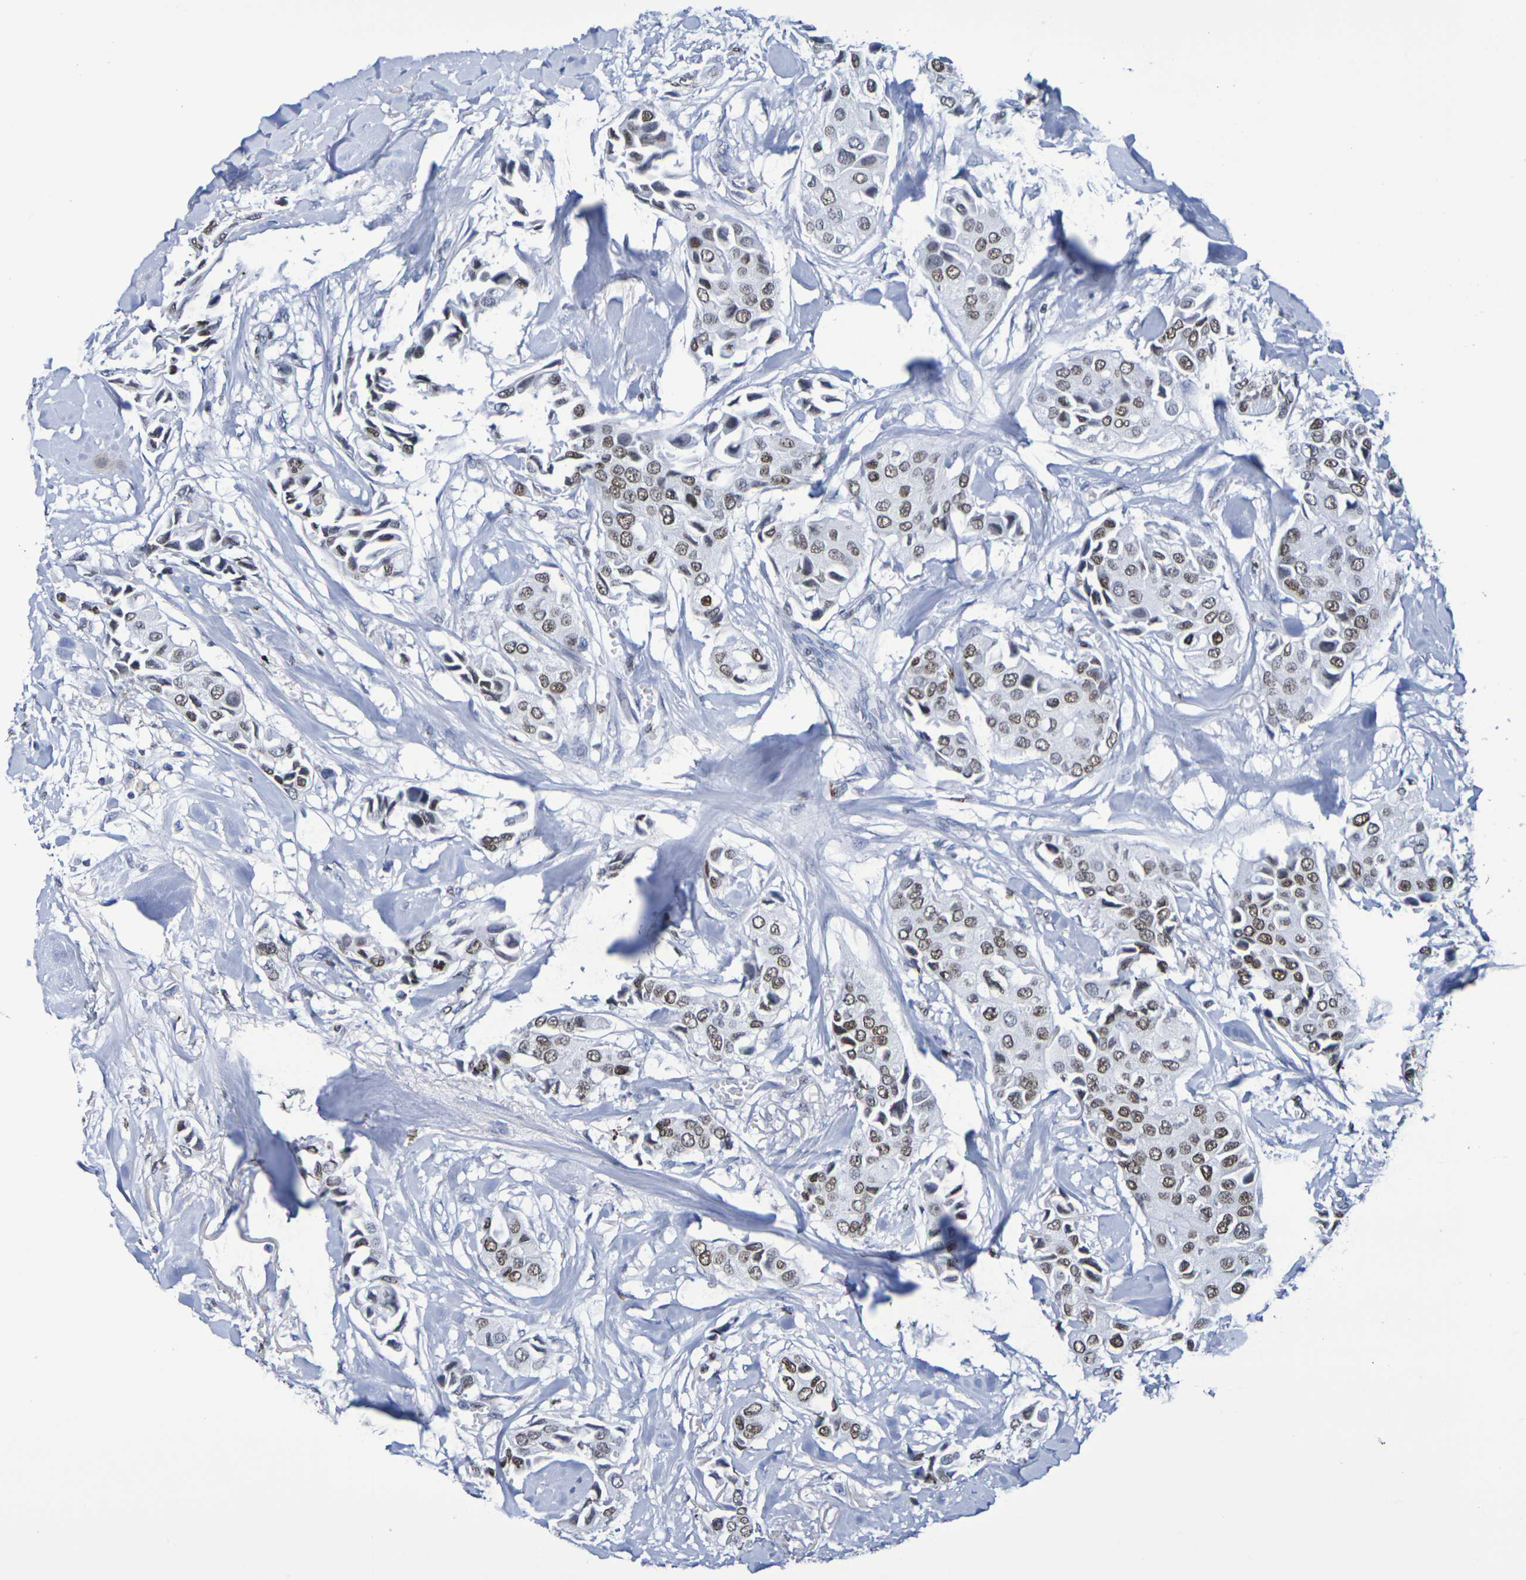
{"staining": {"intensity": "moderate", "quantity": ">75%", "location": "nuclear"}, "tissue": "breast cancer", "cell_type": "Tumor cells", "image_type": "cancer", "snomed": [{"axis": "morphology", "description": "Duct carcinoma"}, {"axis": "topography", "description": "Breast"}], "caption": "Immunohistochemistry (IHC) micrograph of neoplastic tissue: human invasive ductal carcinoma (breast) stained using immunohistochemistry (IHC) demonstrates medium levels of moderate protein expression localized specifically in the nuclear of tumor cells, appearing as a nuclear brown color.", "gene": "H1-5", "patient": {"sex": "female", "age": 80}}